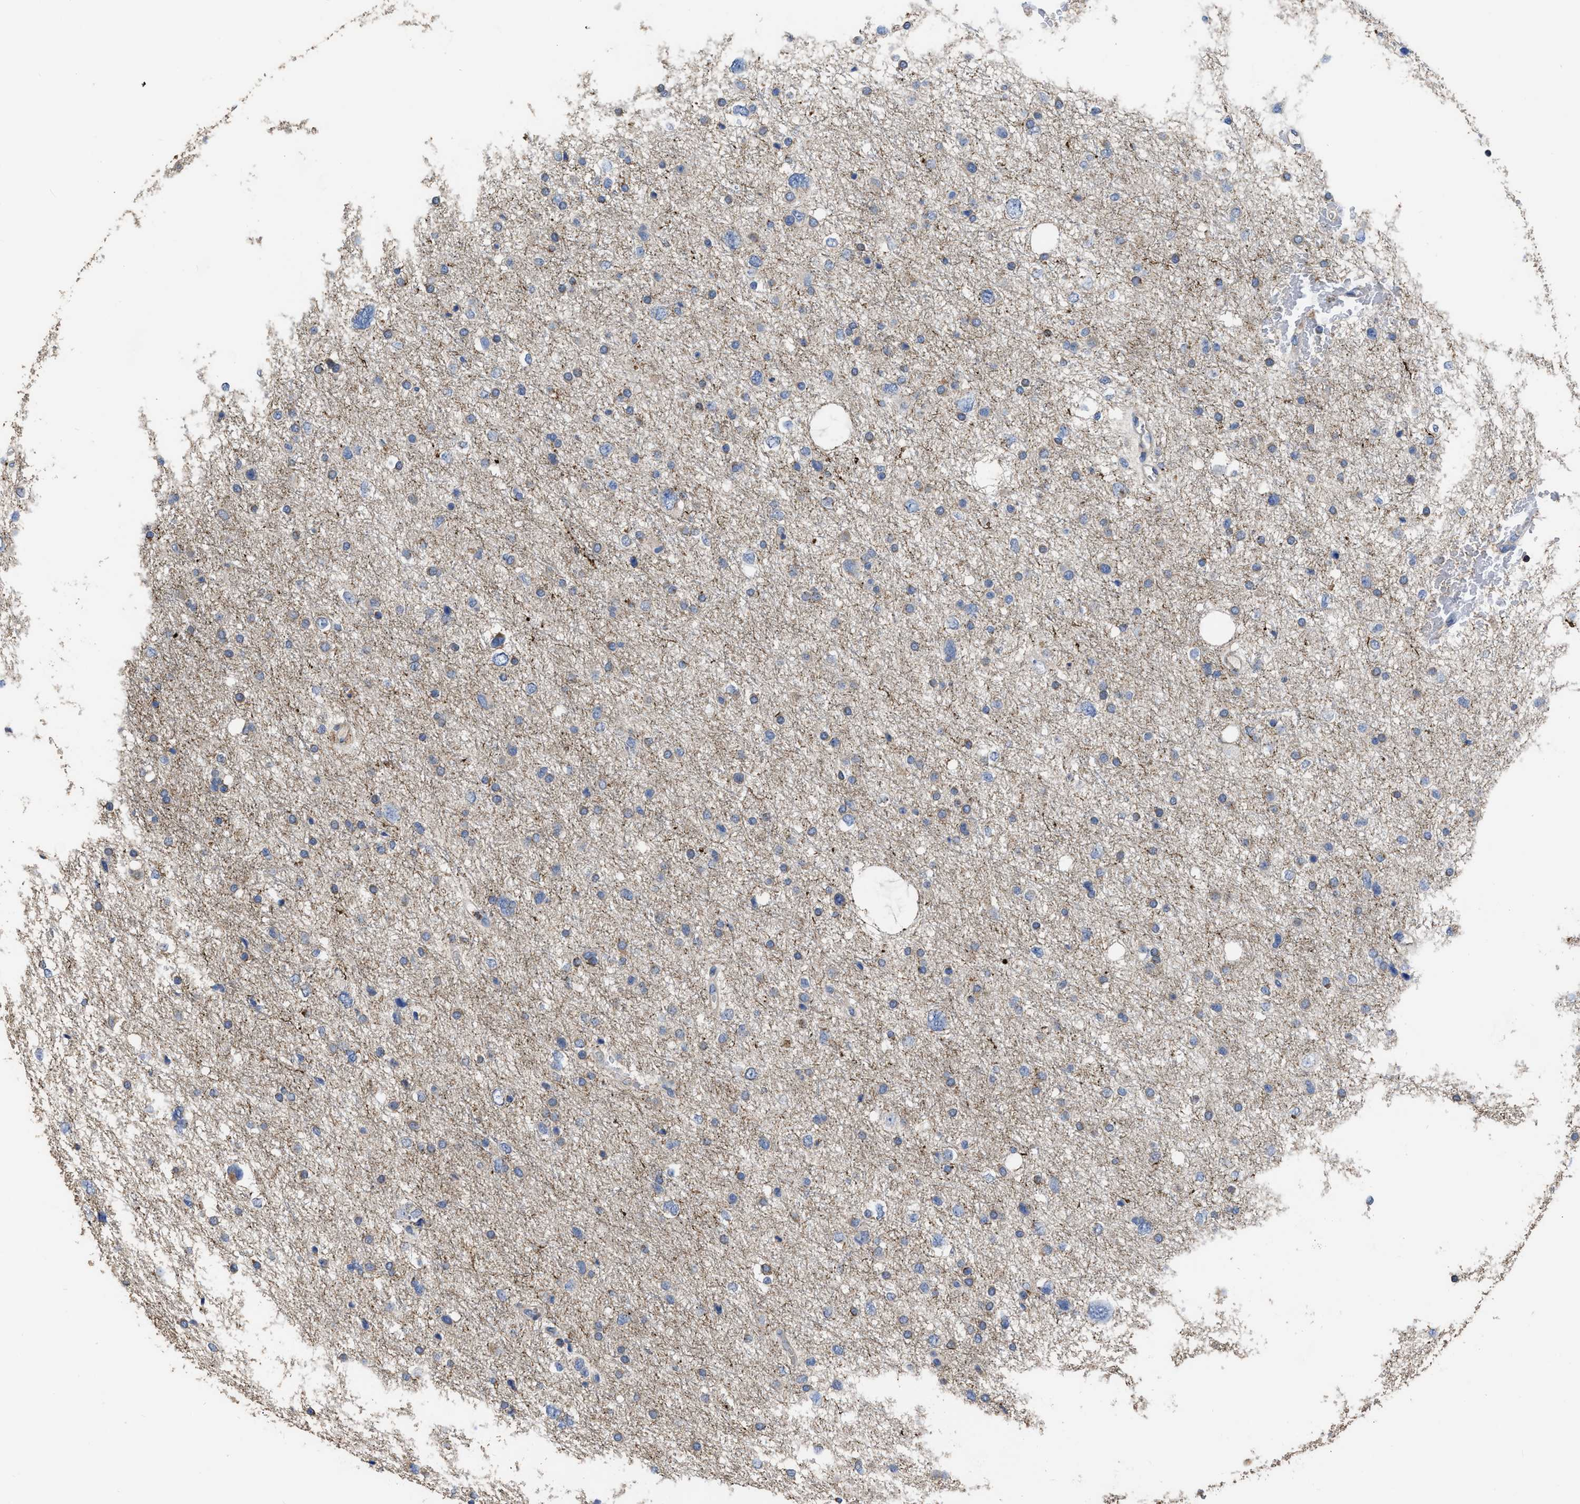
{"staining": {"intensity": "negative", "quantity": "none", "location": "none"}, "tissue": "glioma", "cell_type": "Tumor cells", "image_type": "cancer", "snomed": [{"axis": "morphology", "description": "Glioma, malignant, Low grade"}, {"axis": "topography", "description": "Brain"}], "caption": "Immunohistochemistry (IHC) image of human glioma stained for a protein (brown), which displays no staining in tumor cells.", "gene": "AK2", "patient": {"sex": "female", "age": 37}}